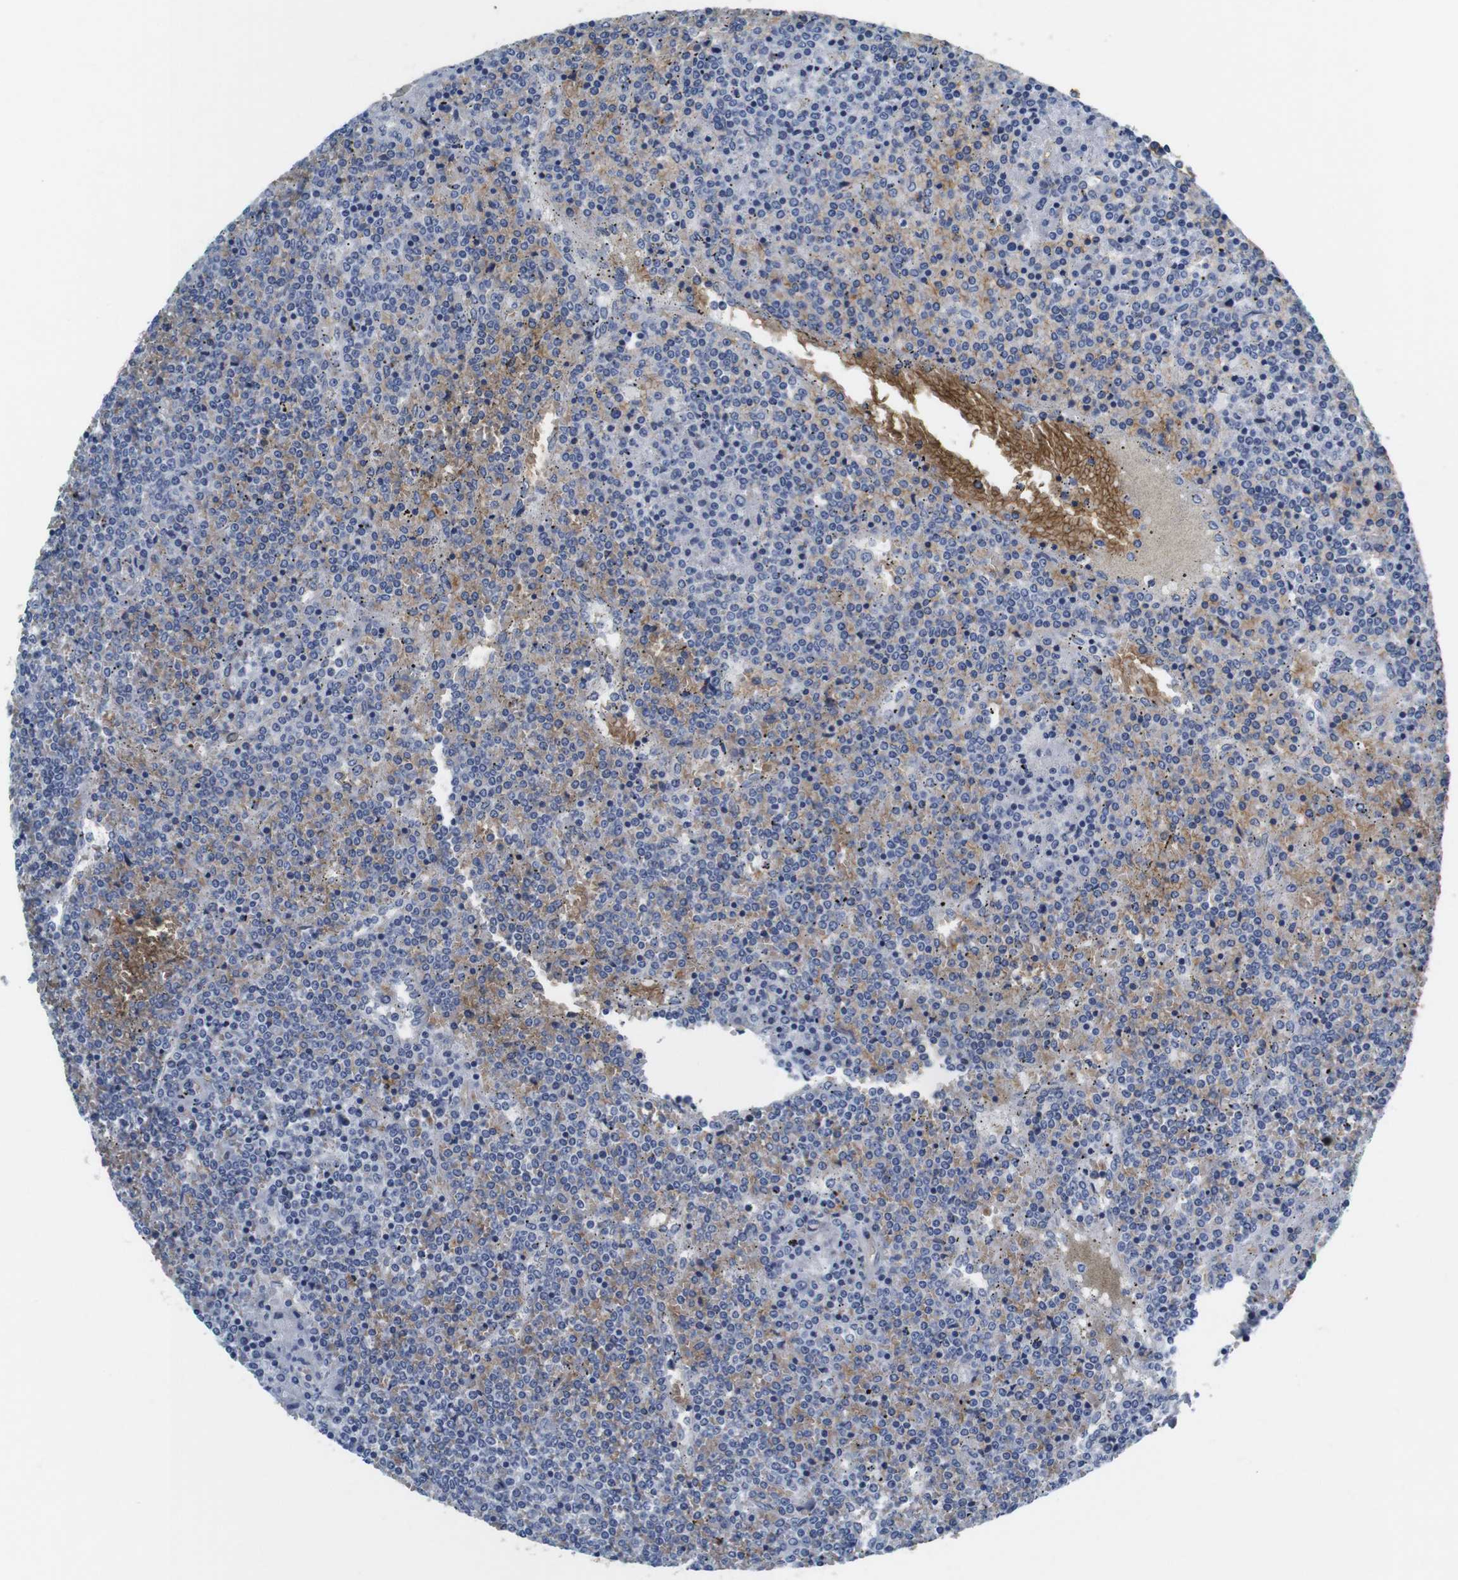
{"staining": {"intensity": "moderate", "quantity": "25%-75%", "location": "cytoplasmic/membranous"}, "tissue": "lymphoma", "cell_type": "Tumor cells", "image_type": "cancer", "snomed": [{"axis": "morphology", "description": "Malignant lymphoma, non-Hodgkin's type, Low grade"}, {"axis": "topography", "description": "Spleen"}], "caption": "Protein expression by immunohistochemistry (IHC) reveals moderate cytoplasmic/membranous positivity in approximately 25%-75% of tumor cells in lymphoma. The protein of interest is shown in brown color, while the nuclei are stained blue.", "gene": "SOCS3", "patient": {"sex": "female", "age": 19}}